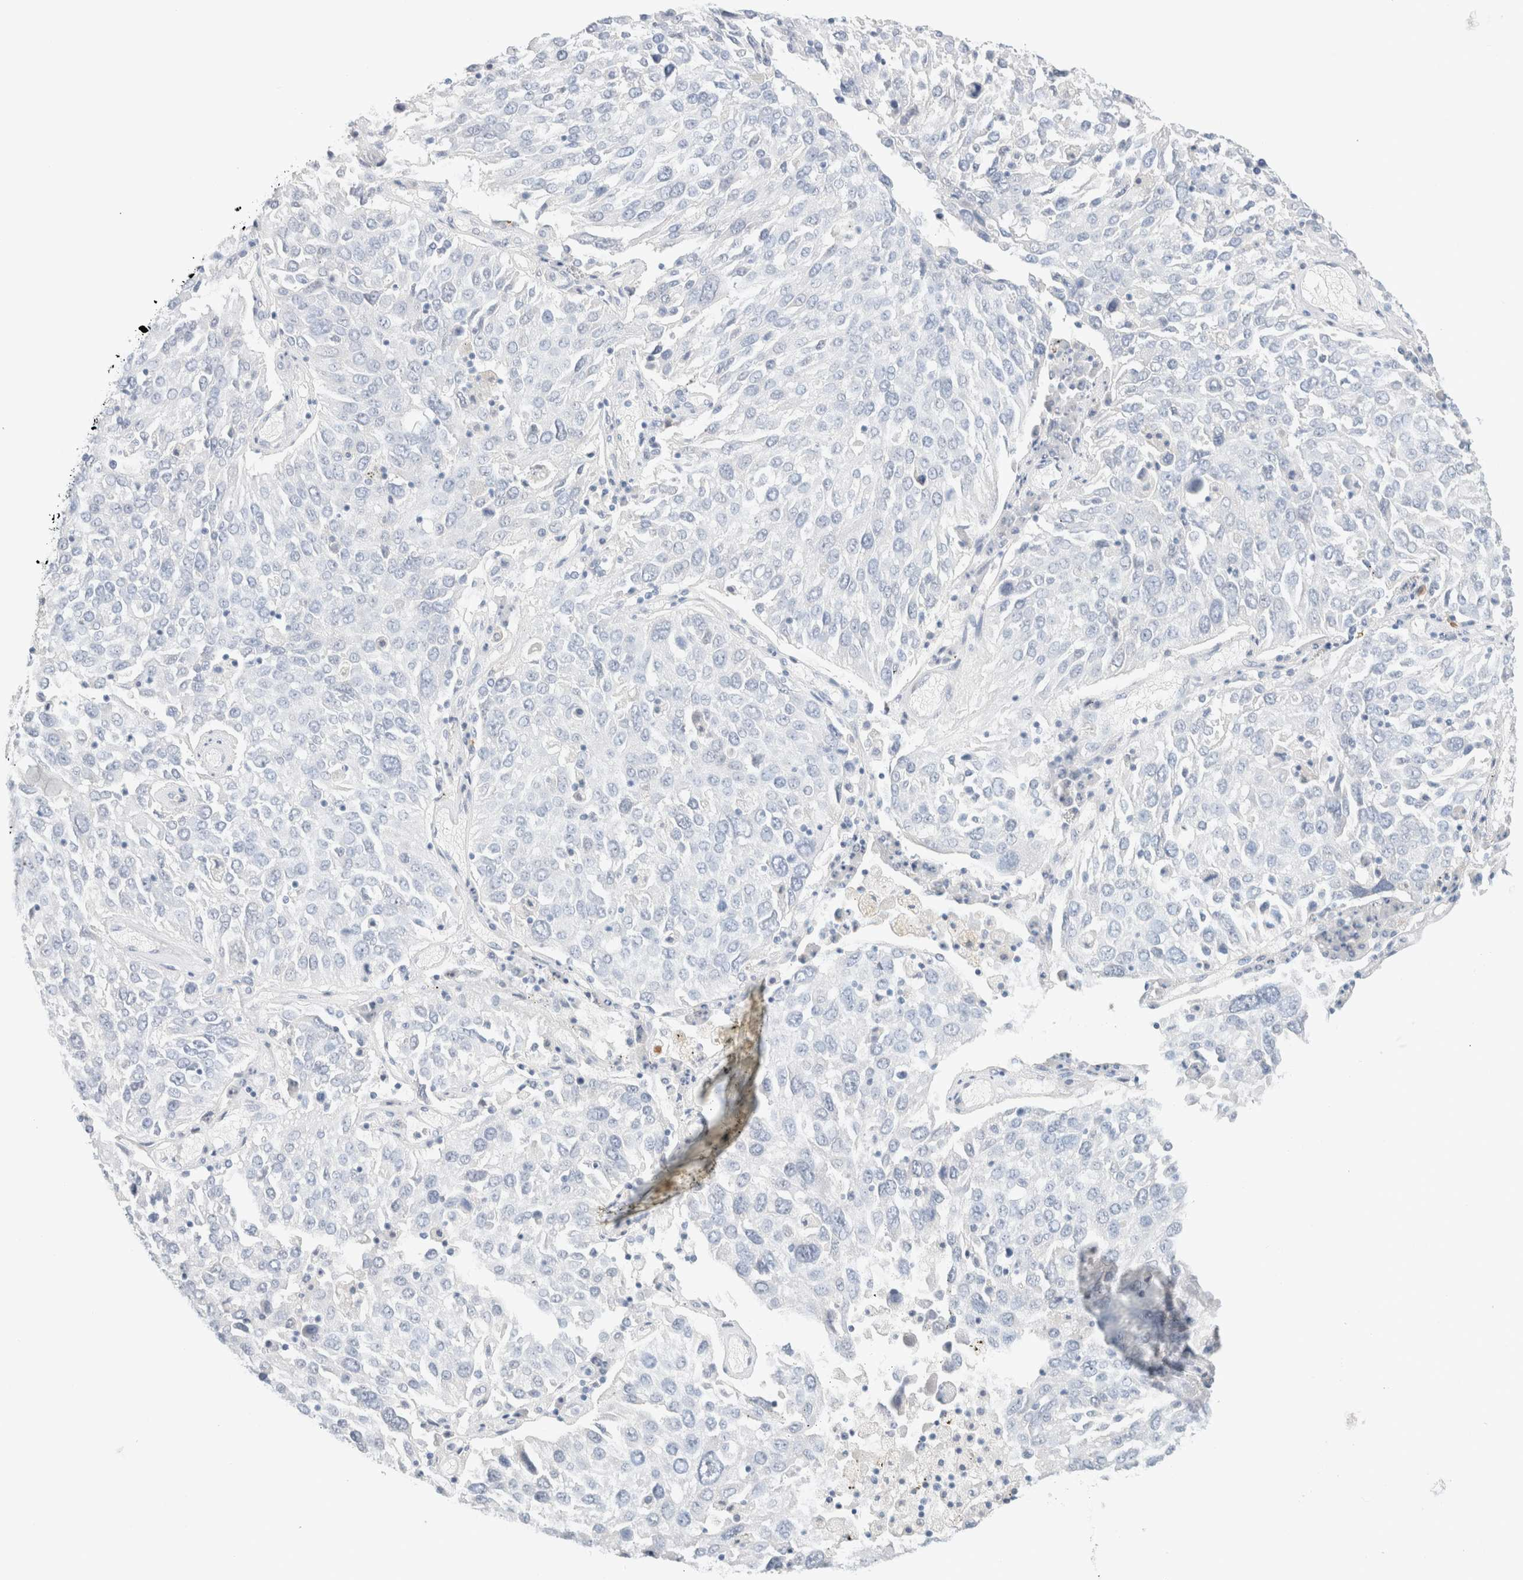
{"staining": {"intensity": "negative", "quantity": "none", "location": "none"}, "tissue": "lung cancer", "cell_type": "Tumor cells", "image_type": "cancer", "snomed": [{"axis": "morphology", "description": "Squamous cell carcinoma, NOS"}, {"axis": "topography", "description": "Lung"}], "caption": "Tumor cells are negative for brown protein staining in squamous cell carcinoma (lung).", "gene": "CPQ", "patient": {"sex": "male", "age": 65}}